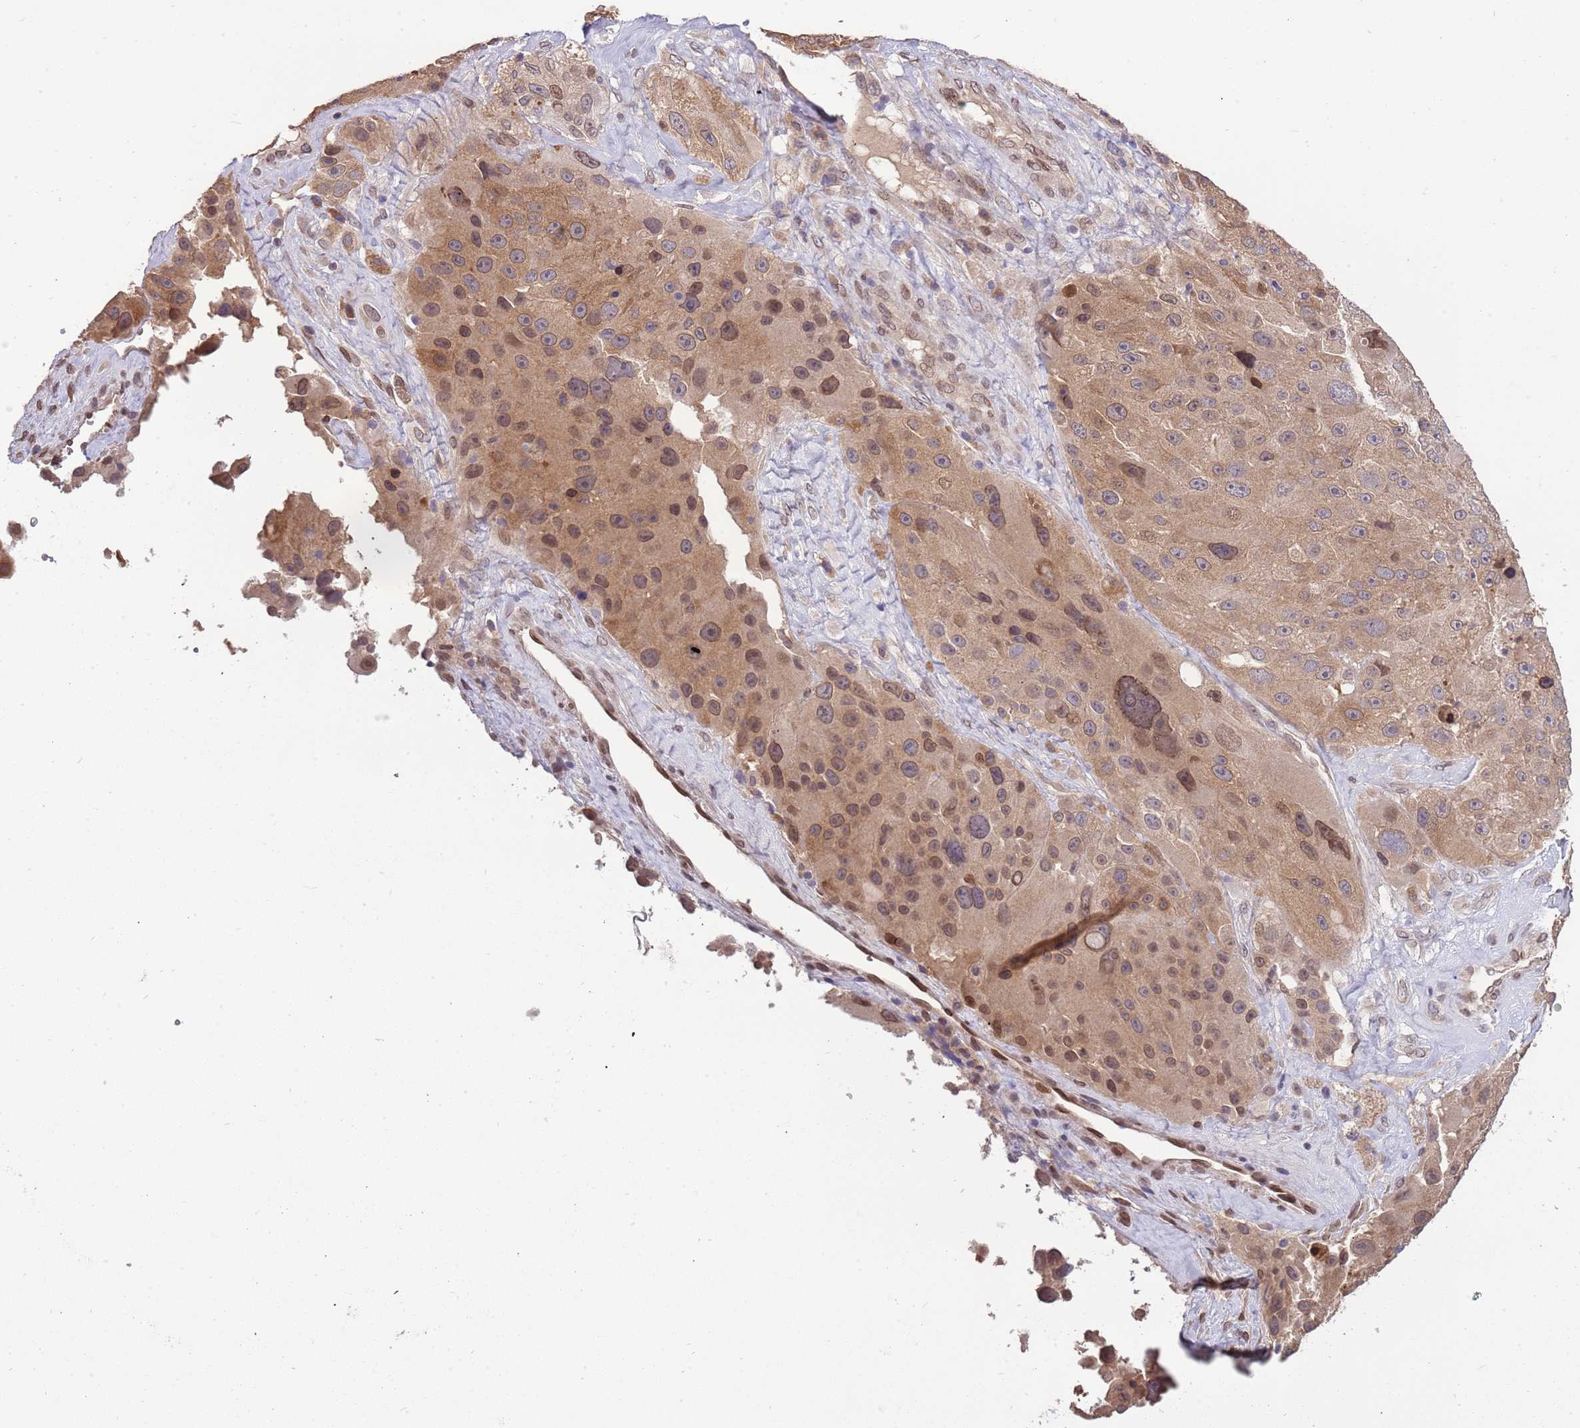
{"staining": {"intensity": "moderate", "quantity": ">75%", "location": "cytoplasmic/membranous,nuclear"}, "tissue": "melanoma", "cell_type": "Tumor cells", "image_type": "cancer", "snomed": [{"axis": "morphology", "description": "Malignant melanoma, Metastatic site"}, {"axis": "topography", "description": "Lymph node"}], "caption": "Melanoma stained with DAB (3,3'-diaminobenzidine) immunohistochemistry (IHC) shows medium levels of moderate cytoplasmic/membranous and nuclear staining in approximately >75% of tumor cells.", "gene": "ZNF665", "patient": {"sex": "male", "age": 62}}